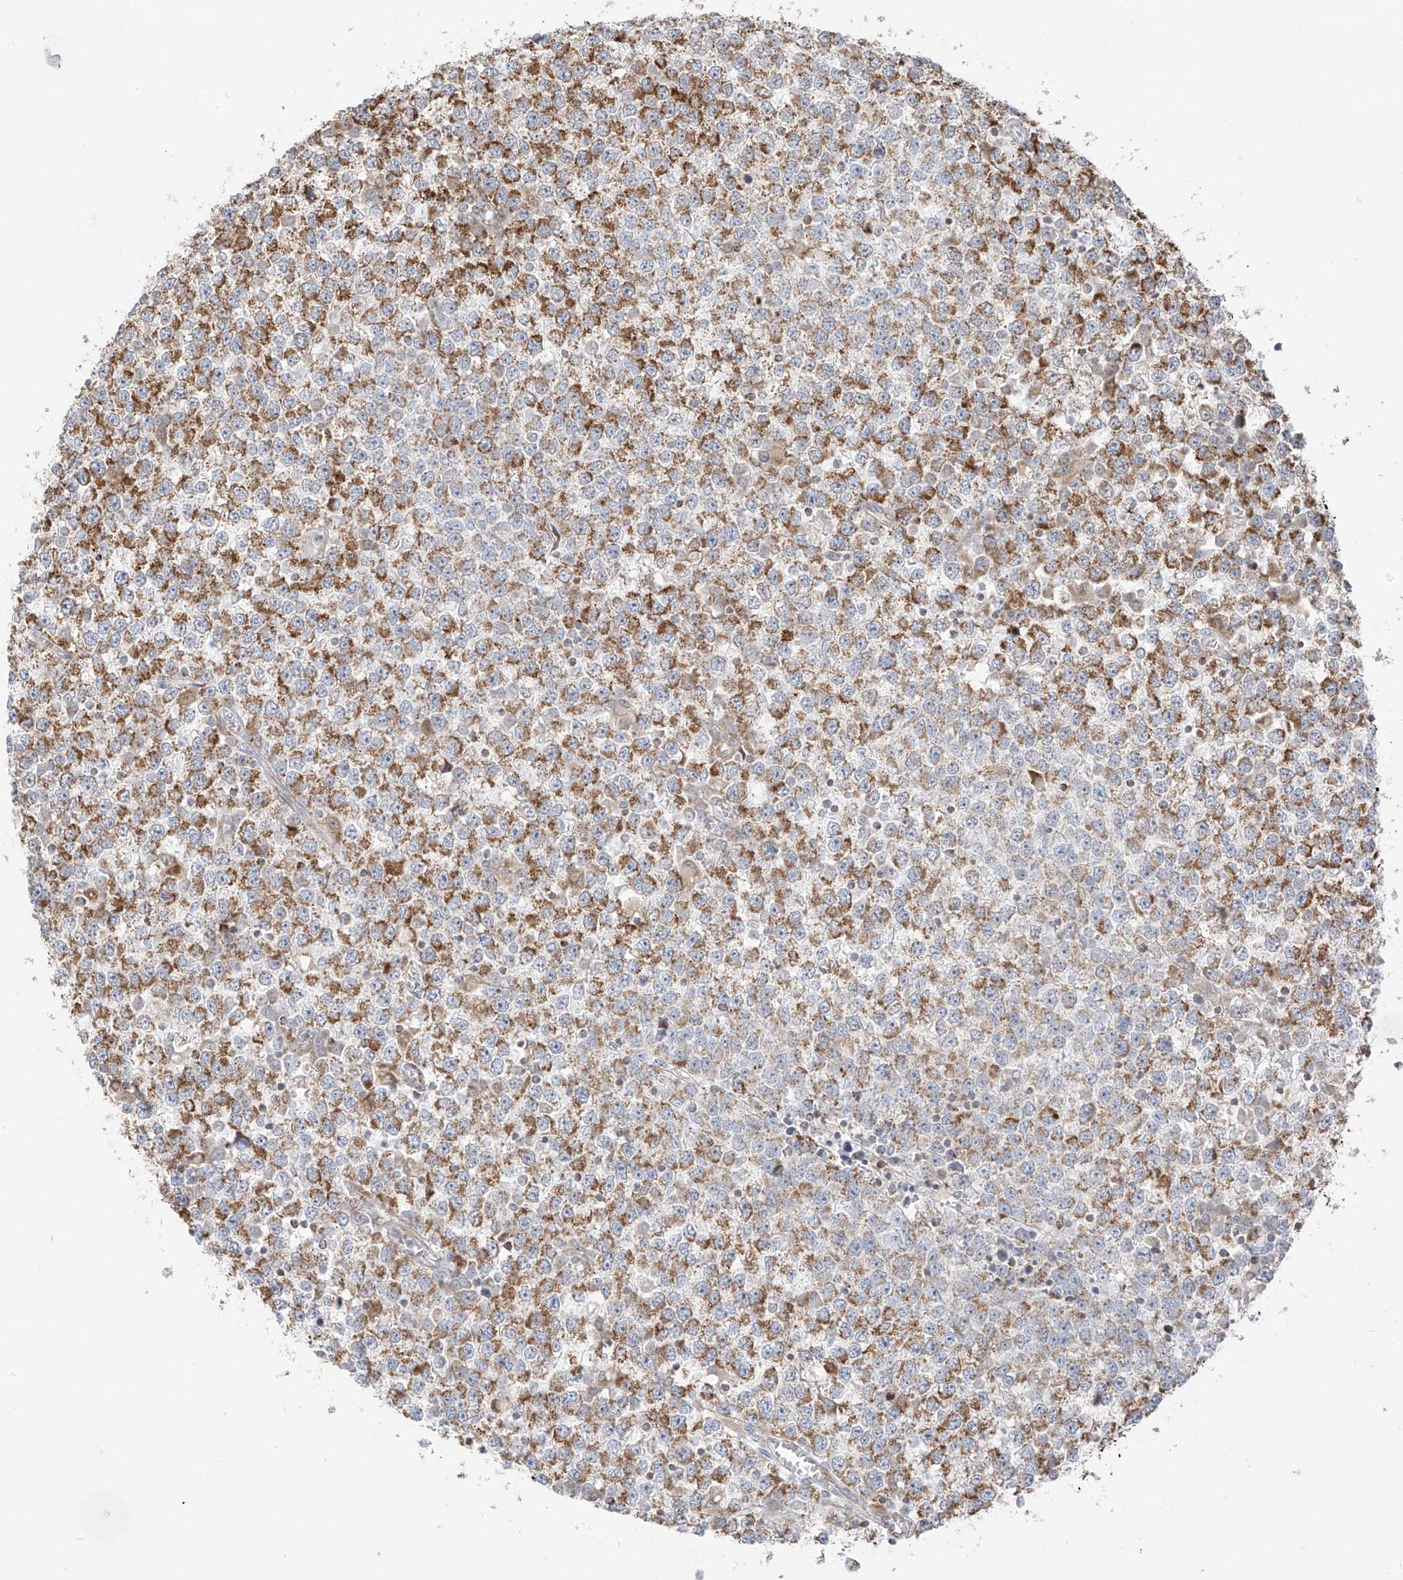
{"staining": {"intensity": "moderate", "quantity": ">75%", "location": "cytoplasmic/membranous"}, "tissue": "testis cancer", "cell_type": "Tumor cells", "image_type": "cancer", "snomed": [{"axis": "morphology", "description": "Seminoma, NOS"}, {"axis": "topography", "description": "Testis"}], "caption": "Tumor cells demonstrate medium levels of moderate cytoplasmic/membranous positivity in about >75% of cells in testis cancer (seminoma).", "gene": "ETHE1", "patient": {"sex": "male", "age": 65}}